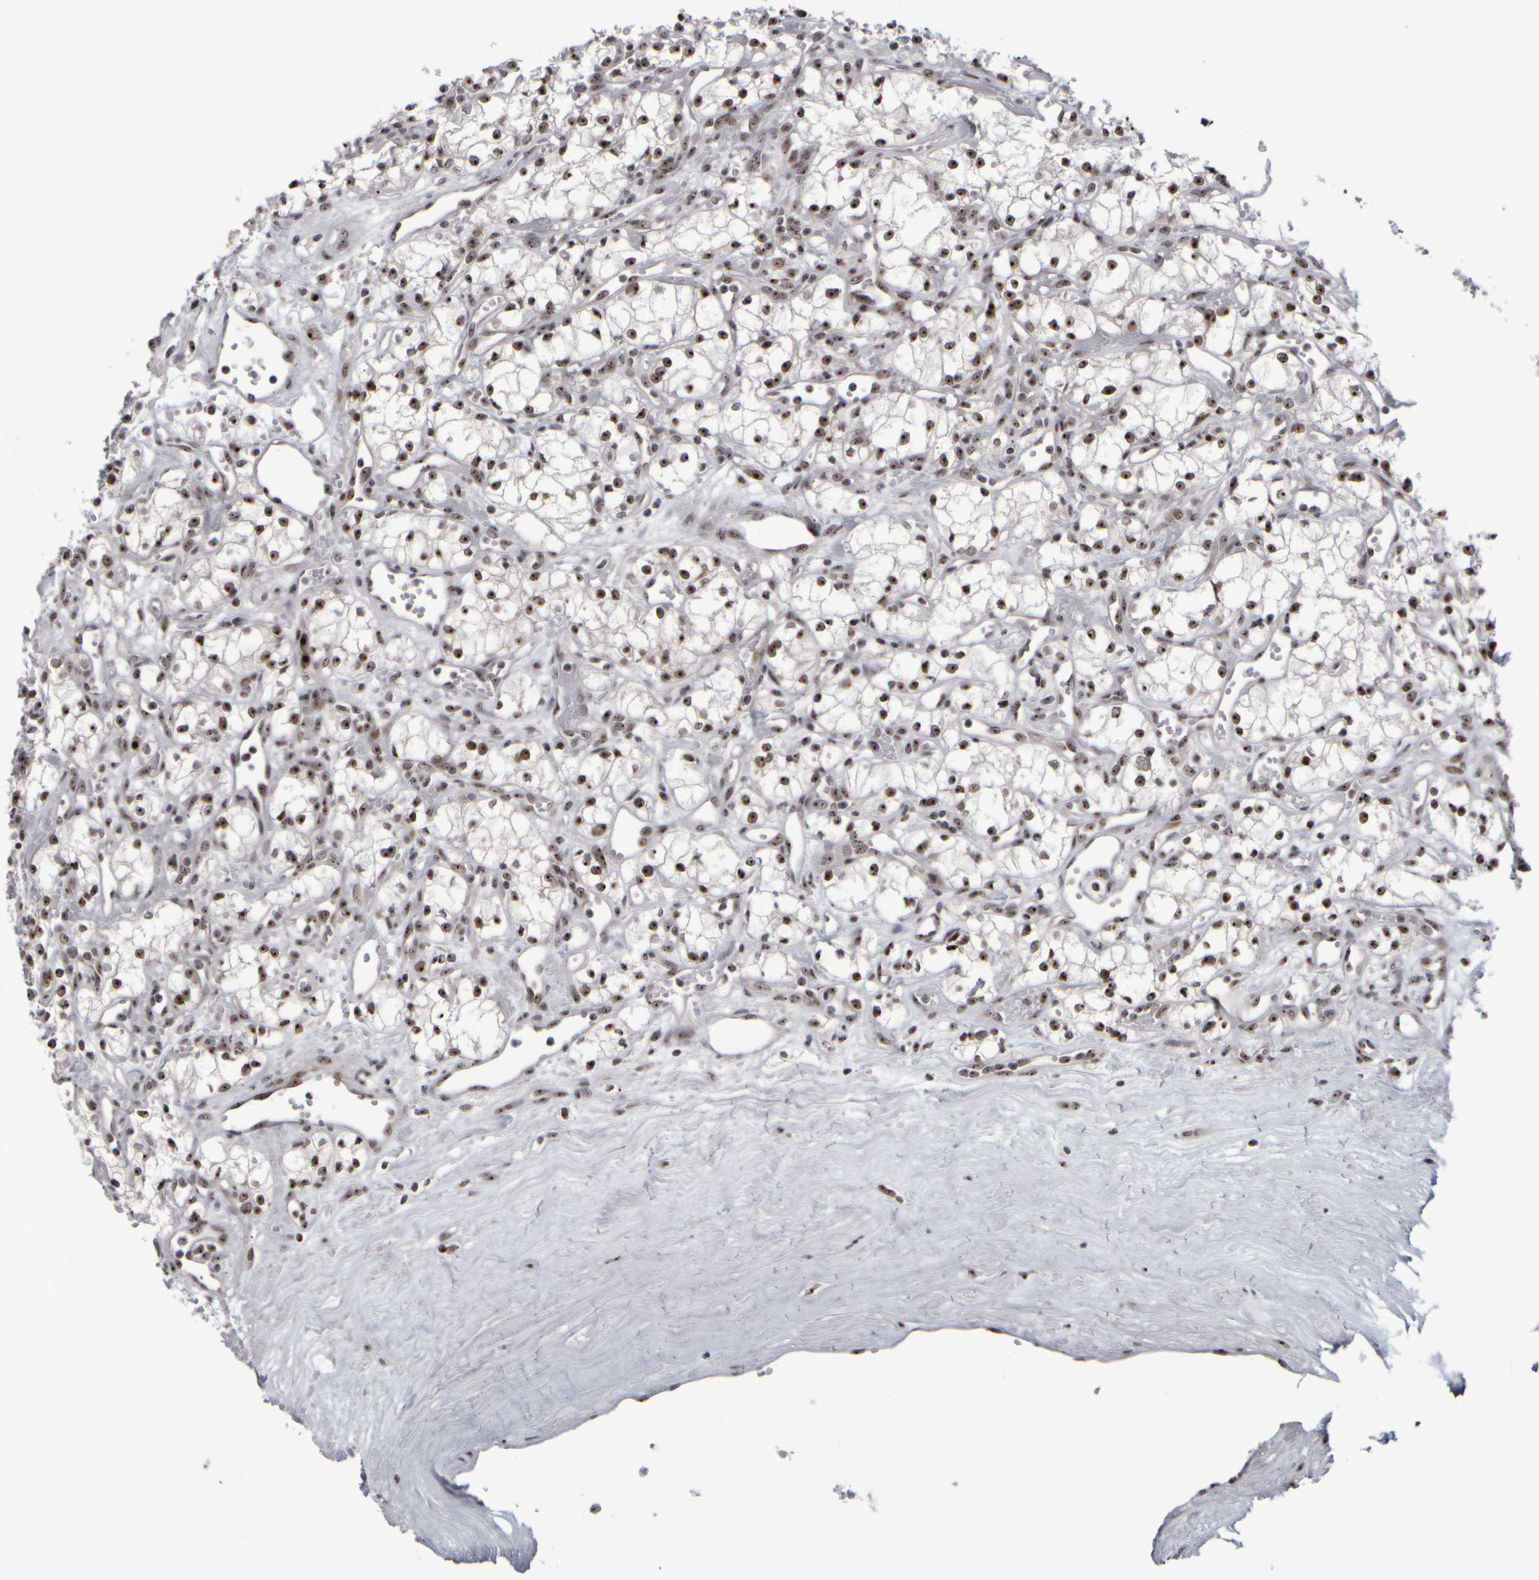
{"staining": {"intensity": "strong", "quantity": ">75%", "location": "nuclear"}, "tissue": "renal cancer", "cell_type": "Tumor cells", "image_type": "cancer", "snomed": [{"axis": "morphology", "description": "Adenocarcinoma, NOS"}, {"axis": "topography", "description": "Kidney"}], "caption": "High-magnification brightfield microscopy of adenocarcinoma (renal) stained with DAB (brown) and counterstained with hematoxylin (blue). tumor cells exhibit strong nuclear expression is seen in about>75% of cells.", "gene": "SURF6", "patient": {"sex": "male", "age": 59}}